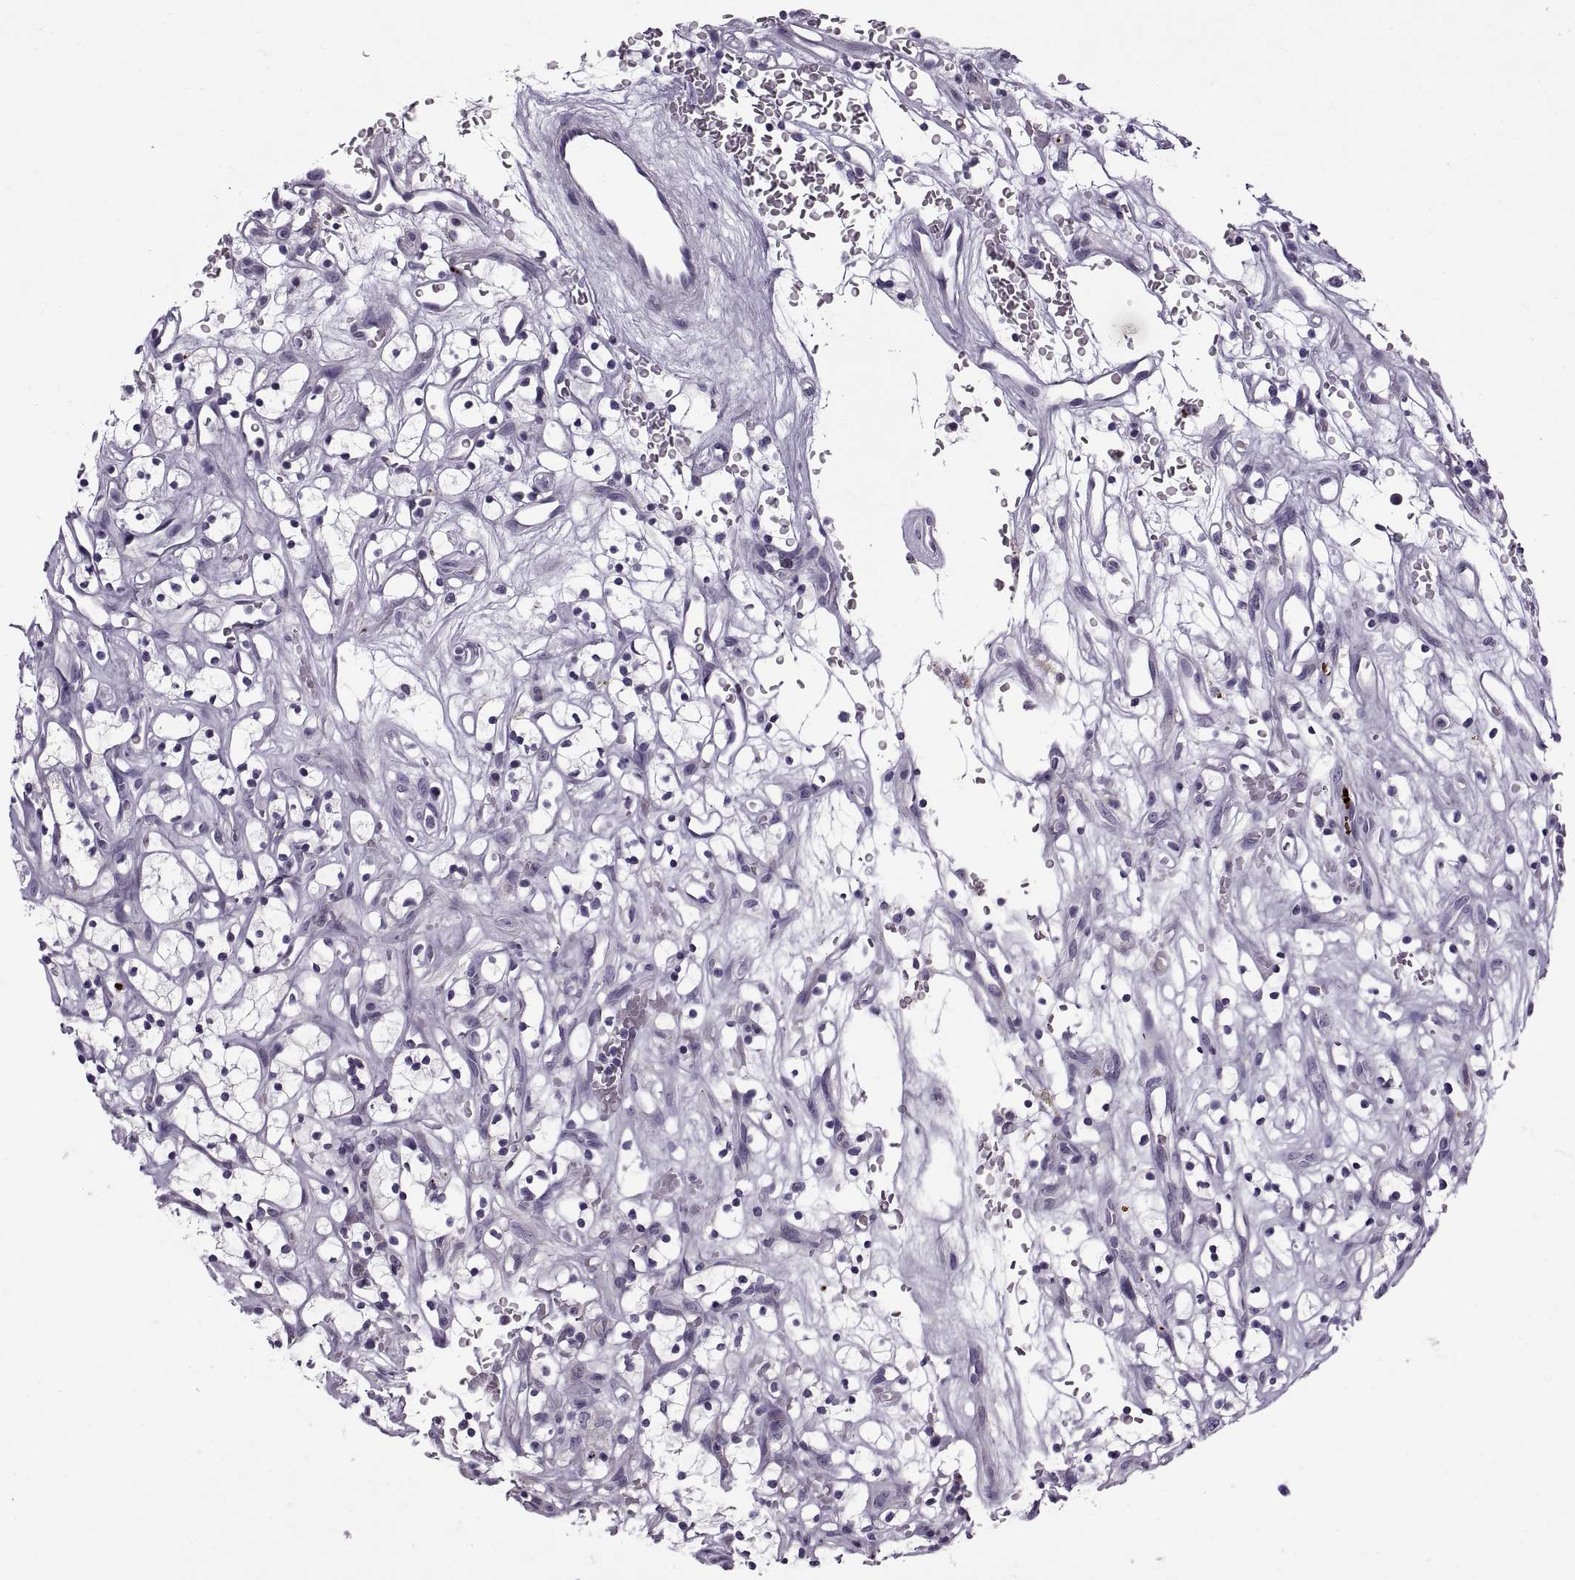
{"staining": {"intensity": "negative", "quantity": "none", "location": "none"}, "tissue": "renal cancer", "cell_type": "Tumor cells", "image_type": "cancer", "snomed": [{"axis": "morphology", "description": "Adenocarcinoma, NOS"}, {"axis": "topography", "description": "Kidney"}], "caption": "Image shows no protein positivity in tumor cells of renal cancer (adenocarcinoma) tissue. The staining was performed using DAB (3,3'-diaminobenzidine) to visualize the protein expression in brown, while the nuclei were stained in blue with hematoxylin (Magnification: 20x).", "gene": "CALCR", "patient": {"sex": "female", "age": 64}}